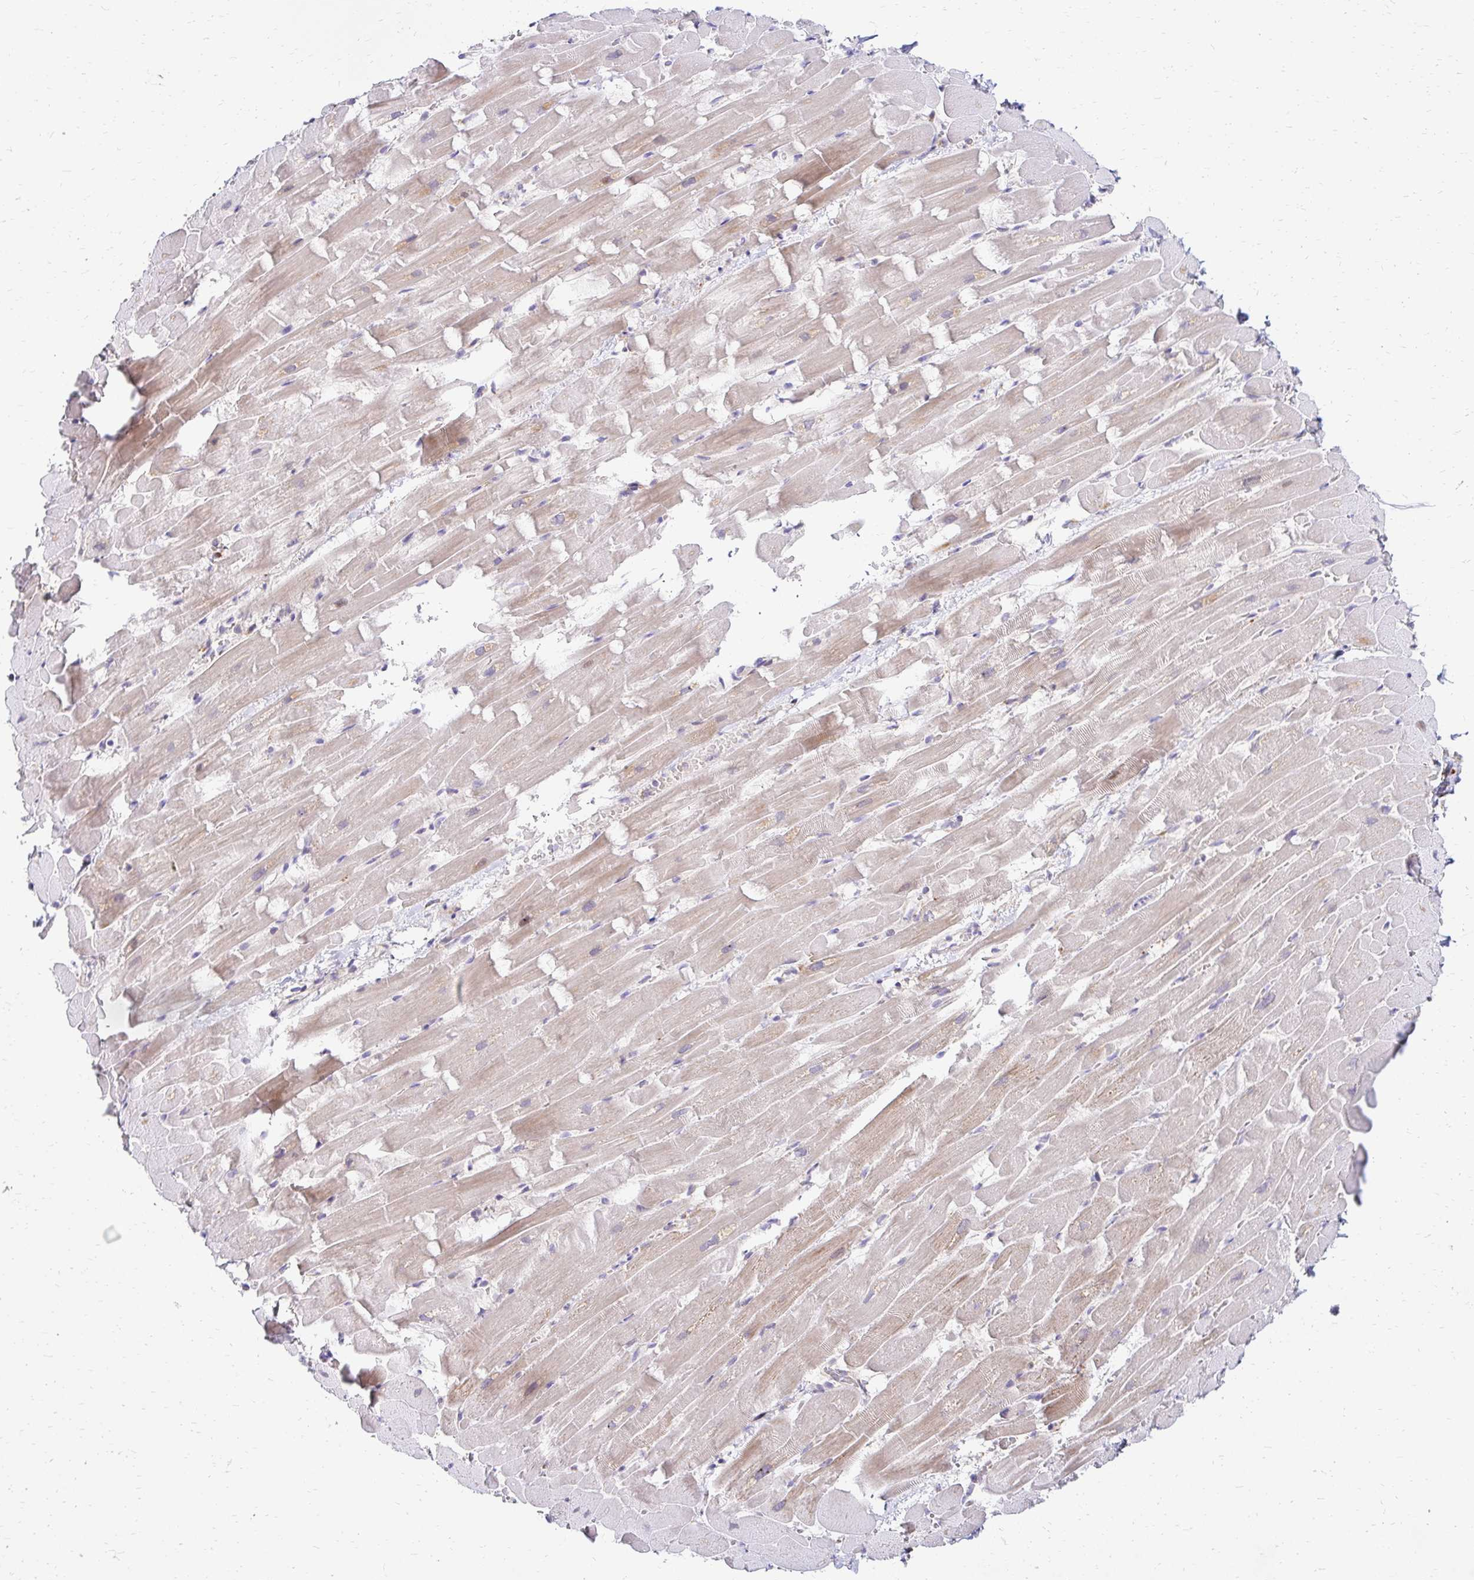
{"staining": {"intensity": "weak", "quantity": "25%-75%", "location": "cytoplasmic/membranous"}, "tissue": "heart muscle", "cell_type": "Cardiomyocytes", "image_type": "normal", "snomed": [{"axis": "morphology", "description": "Normal tissue, NOS"}, {"axis": "topography", "description": "Heart"}], "caption": "Immunohistochemical staining of unremarkable heart muscle displays weak cytoplasmic/membranous protein staining in about 25%-75% of cardiomyocytes.", "gene": "IDUA", "patient": {"sex": "male", "age": 37}}